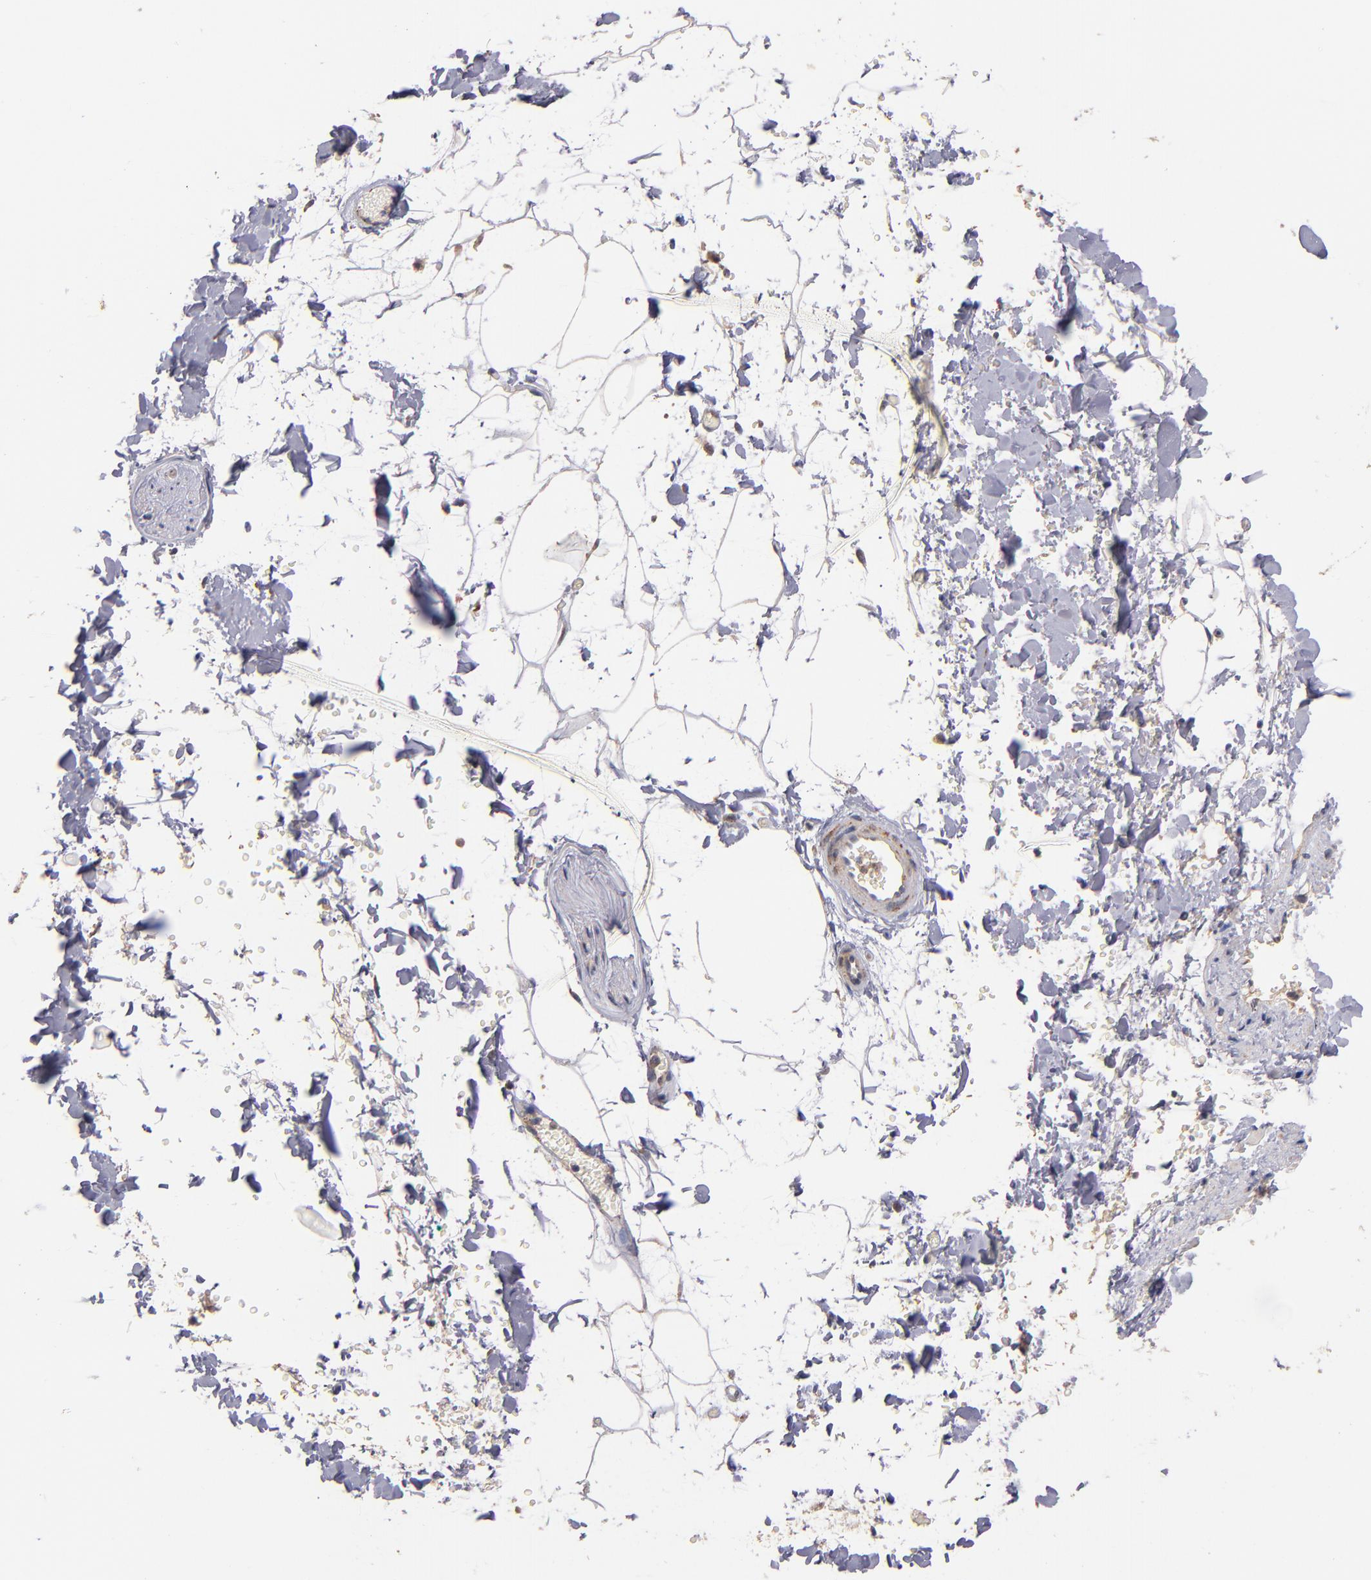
{"staining": {"intensity": "negative", "quantity": "none", "location": "none"}, "tissue": "adipose tissue", "cell_type": "Adipocytes", "image_type": "normal", "snomed": [{"axis": "morphology", "description": "Normal tissue, NOS"}, {"axis": "topography", "description": "Soft tissue"}], "caption": "Adipocytes show no significant protein staining in unremarkable adipose tissue.", "gene": "DIABLO", "patient": {"sex": "male", "age": 72}}